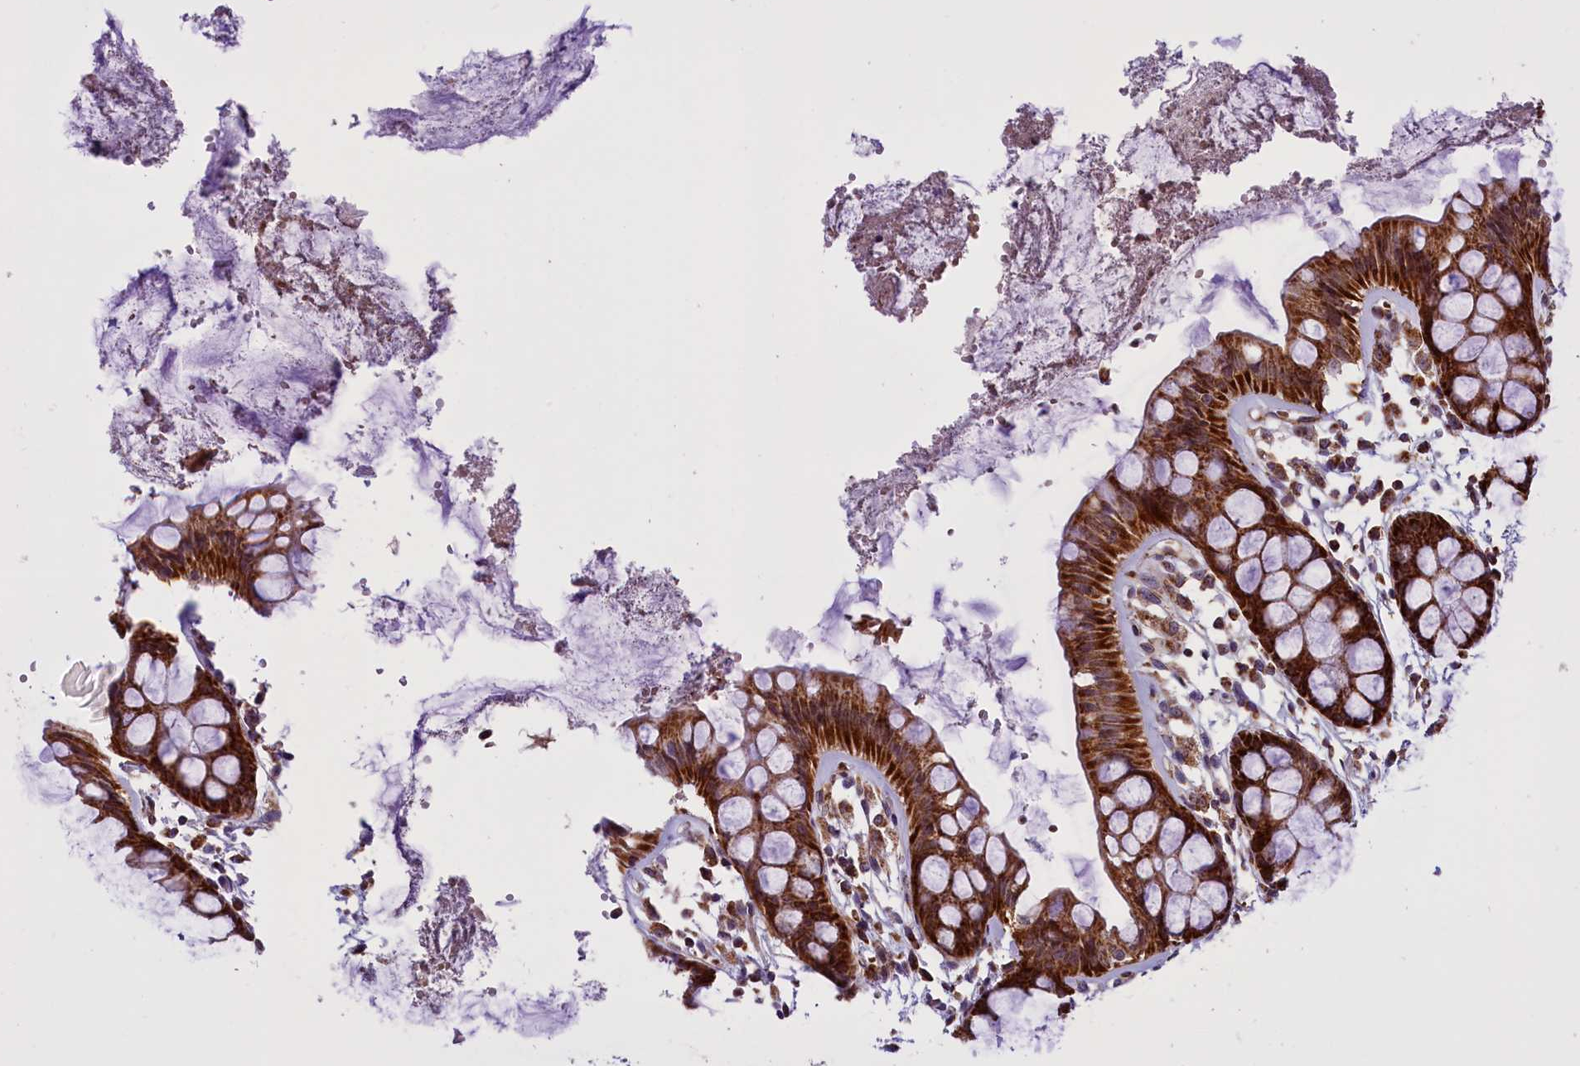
{"staining": {"intensity": "strong", "quantity": ">75%", "location": "cytoplasmic/membranous"}, "tissue": "rectum", "cell_type": "Glandular cells", "image_type": "normal", "snomed": [{"axis": "morphology", "description": "Normal tissue, NOS"}, {"axis": "topography", "description": "Rectum"}], "caption": "Approximately >75% of glandular cells in benign rectum show strong cytoplasmic/membranous protein staining as visualized by brown immunohistochemical staining.", "gene": "NDUFS5", "patient": {"sex": "female", "age": 66}}